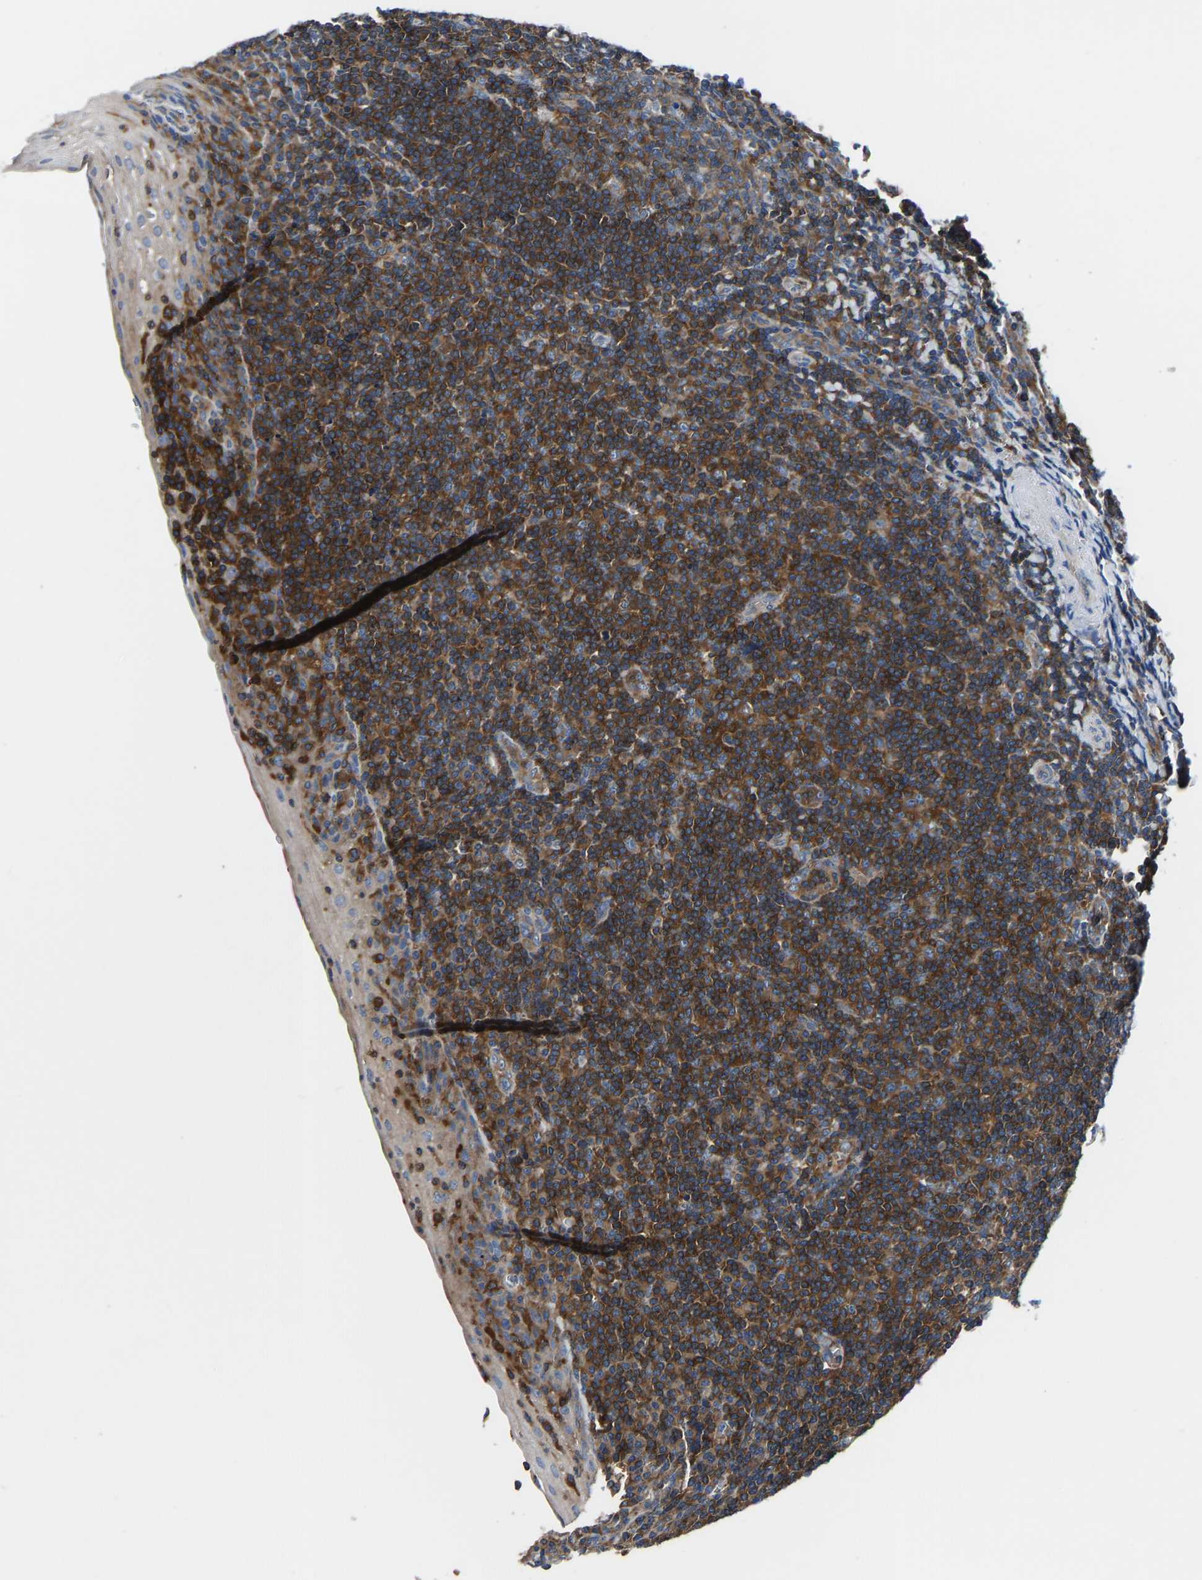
{"staining": {"intensity": "moderate", "quantity": ">75%", "location": "cytoplasmic/membranous"}, "tissue": "tonsil", "cell_type": "Germinal center cells", "image_type": "normal", "snomed": [{"axis": "morphology", "description": "Normal tissue, NOS"}, {"axis": "topography", "description": "Tonsil"}], "caption": "The histopathology image displays a brown stain indicating the presence of a protein in the cytoplasmic/membranous of germinal center cells in tonsil. (brown staining indicates protein expression, while blue staining denotes nuclei).", "gene": "PRKAR1A", "patient": {"sex": "male", "age": 37}}